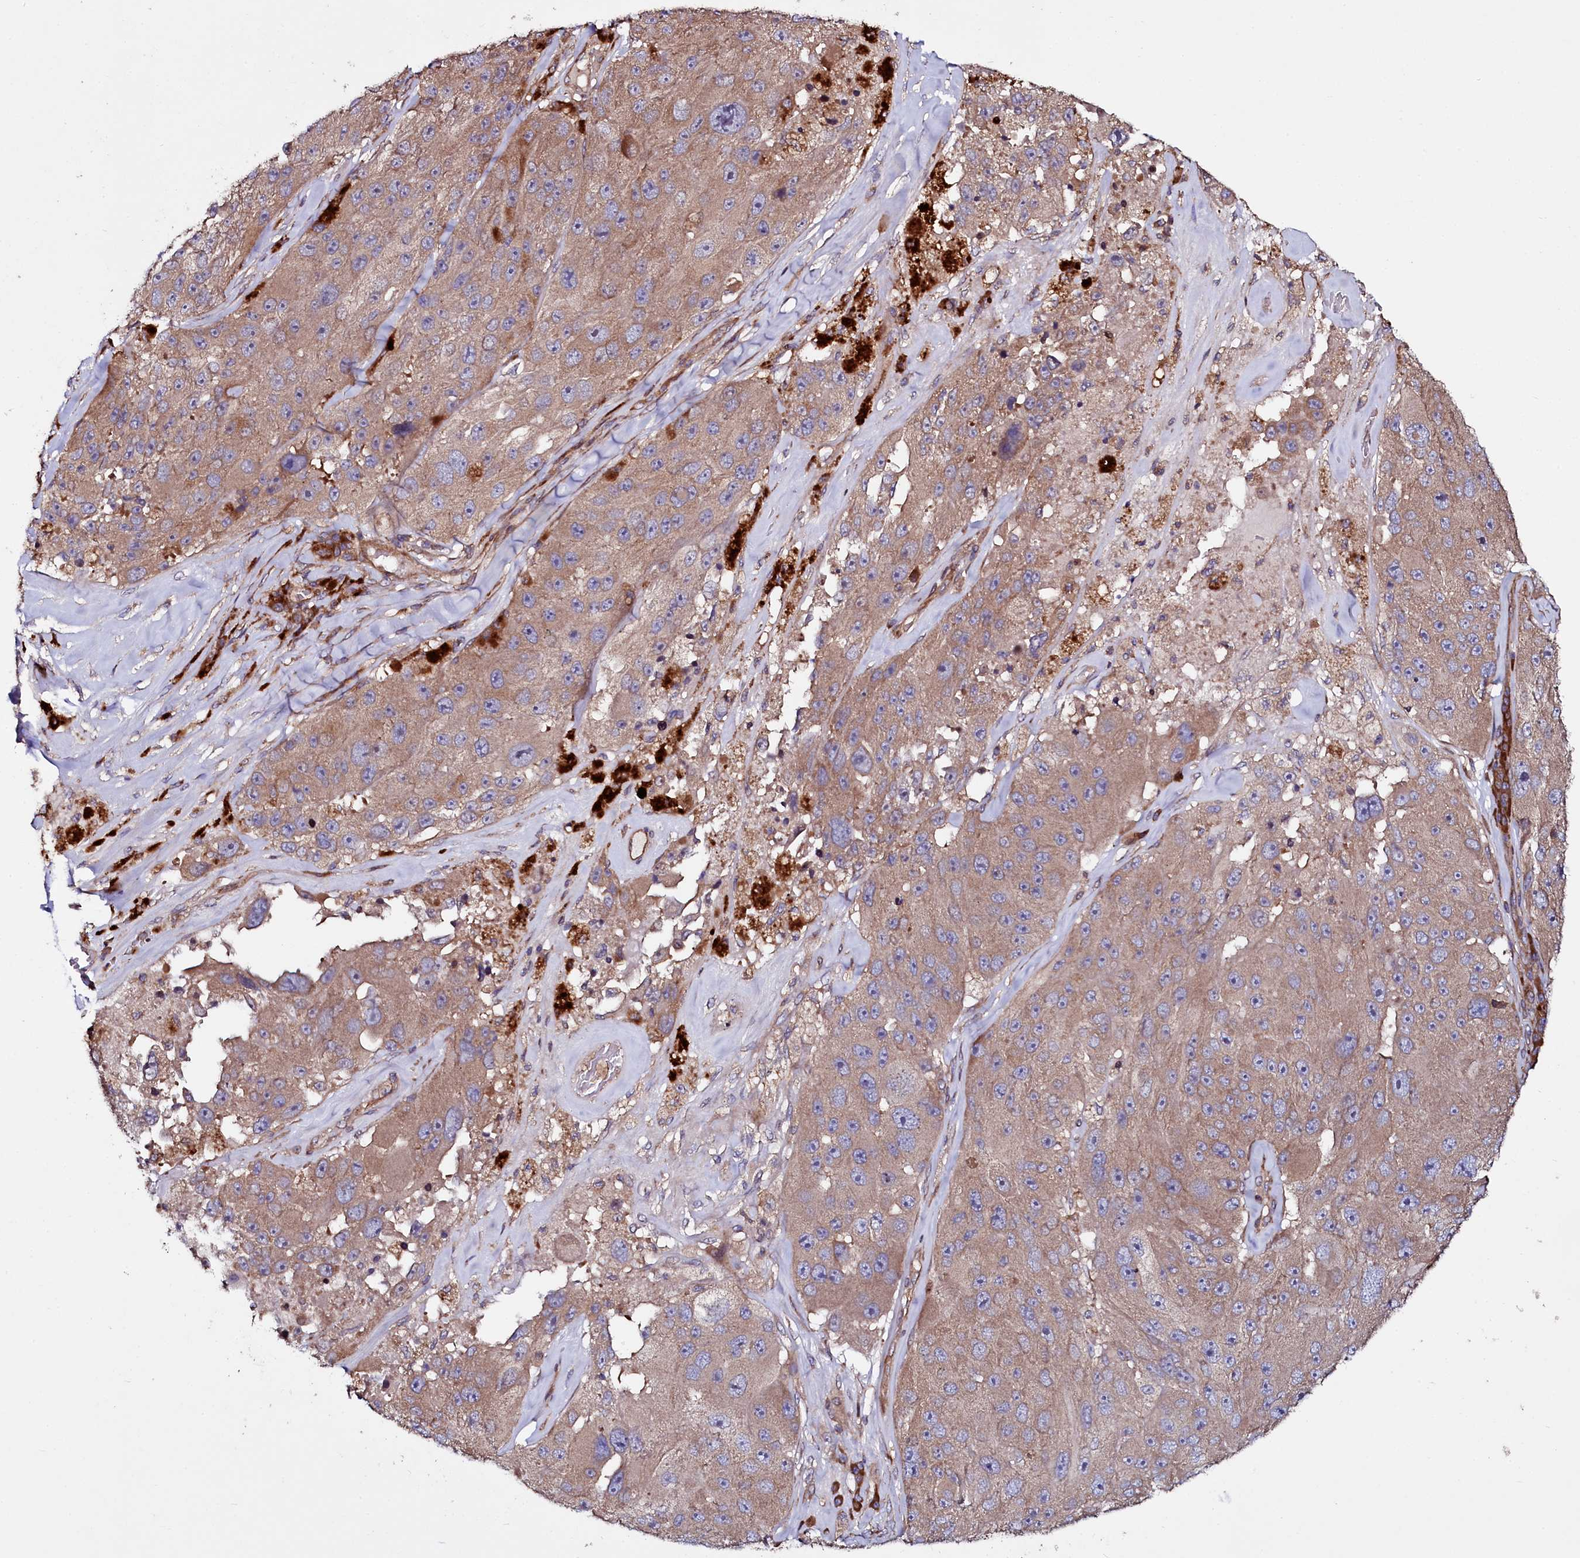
{"staining": {"intensity": "moderate", "quantity": ">75%", "location": "cytoplasmic/membranous"}, "tissue": "melanoma", "cell_type": "Tumor cells", "image_type": "cancer", "snomed": [{"axis": "morphology", "description": "Malignant melanoma, Metastatic site"}, {"axis": "topography", "description": "Lymph node"}], "caption": "Malignant melanoma (metastatic site) tissue demonstrates moderate cytoplasmic/membranous staining in about >75% of tumor cells", "gene": "USPL1", "patient": {"sex": "male", "age": 62}}